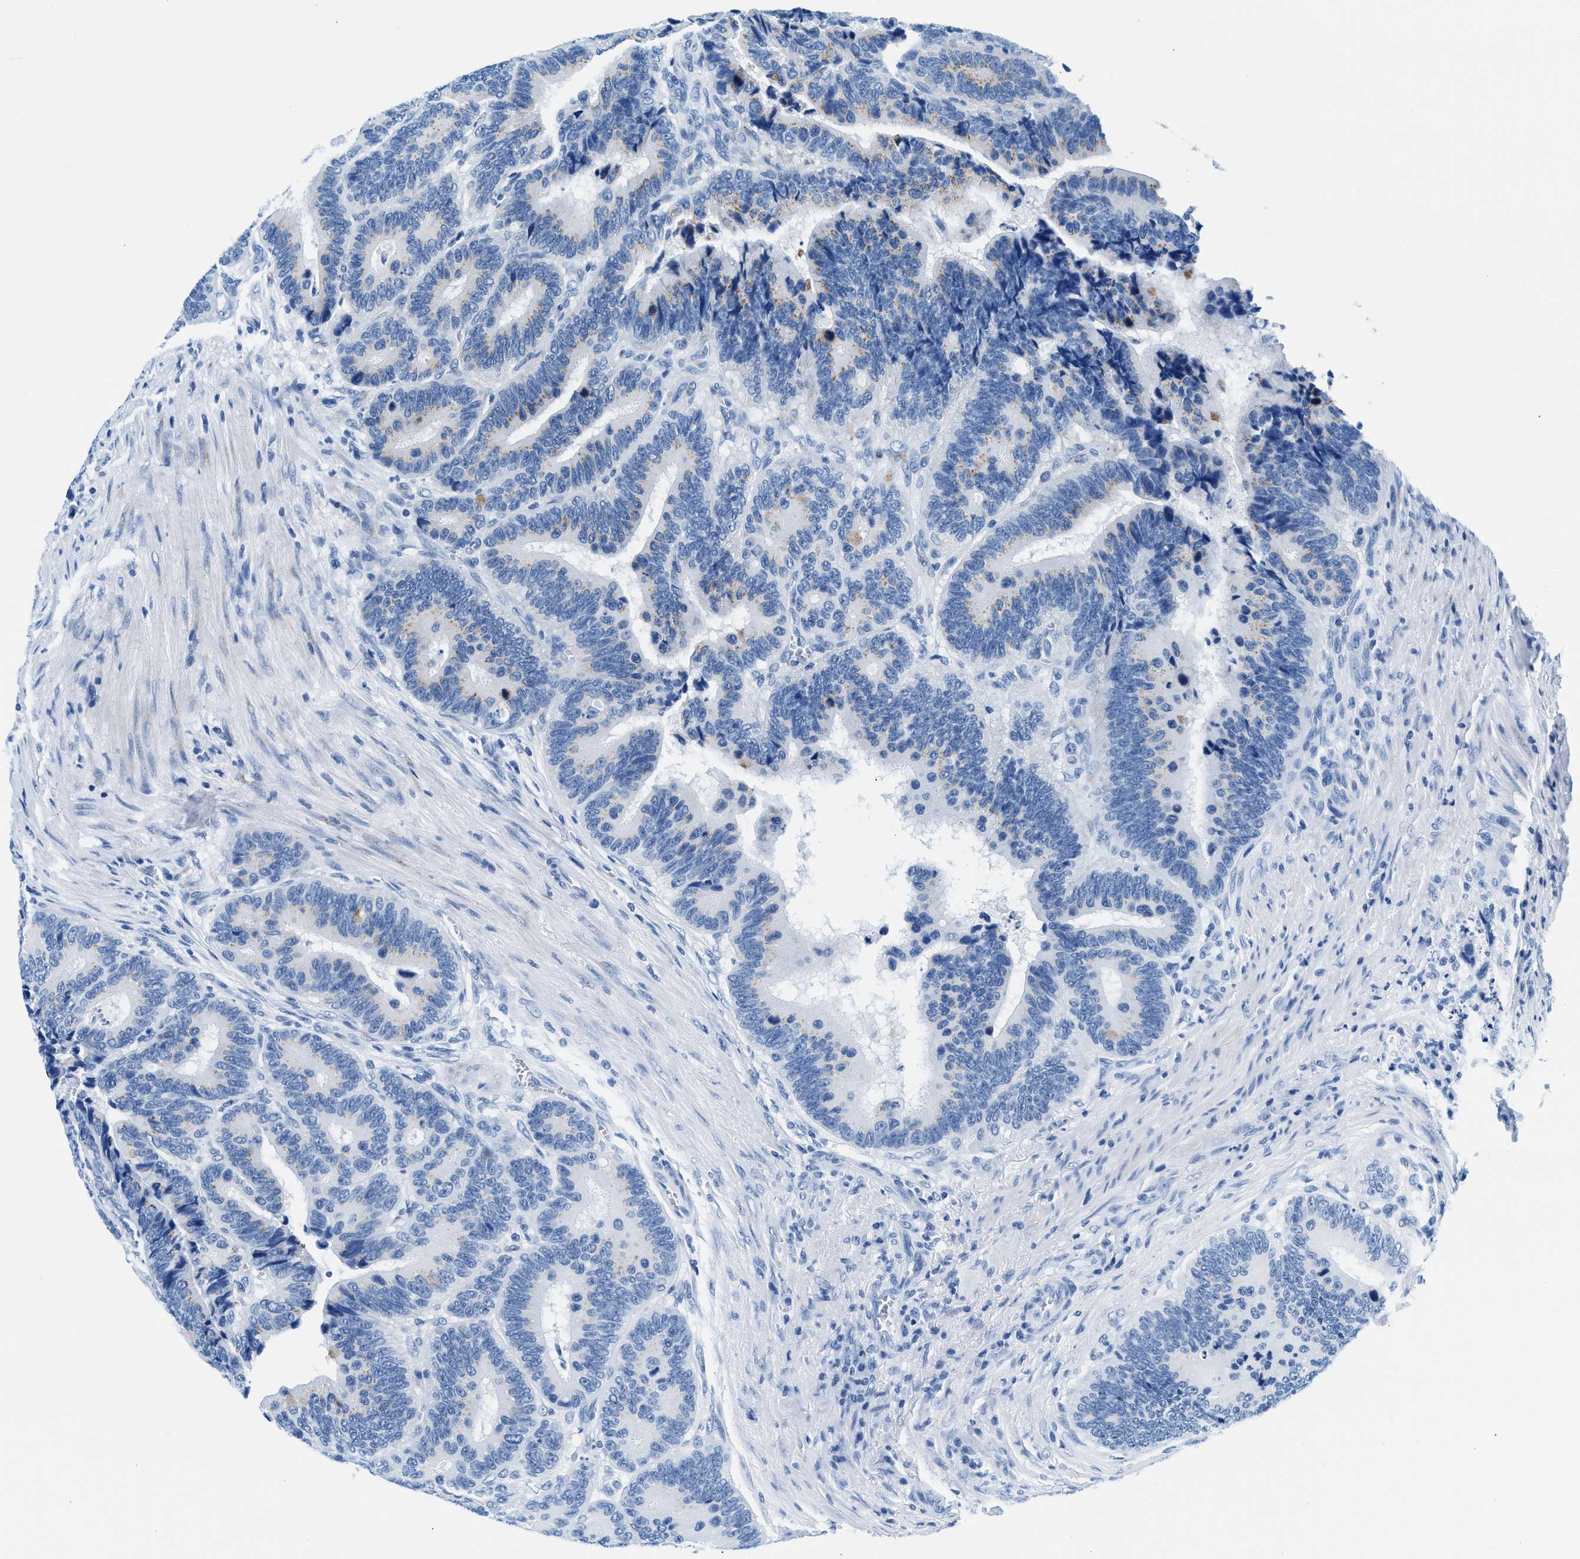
{"staining": {"intensity": "weak", "quantity": "<25%", "location": "cytoplasmic/membranous"}, "tissue": "colorectal cancer", "cell_type": "Tumor cells", "image_type": "cancer", "snomed": [{"axis": "morphology", "description": "Inflammation, NOS"}, {"axis": "morphology", "description": "Adenocarcinoma, NOS"}, {"axis": "topography", "description": "Colon"}], "caption": "A micrograph of colorectal cancer (adenocarcinoma) stained for a protein demonstrates no brown staining in tumor cells.", "gene": "VPS53", "patient": {"sex": "male", "age": 72}}